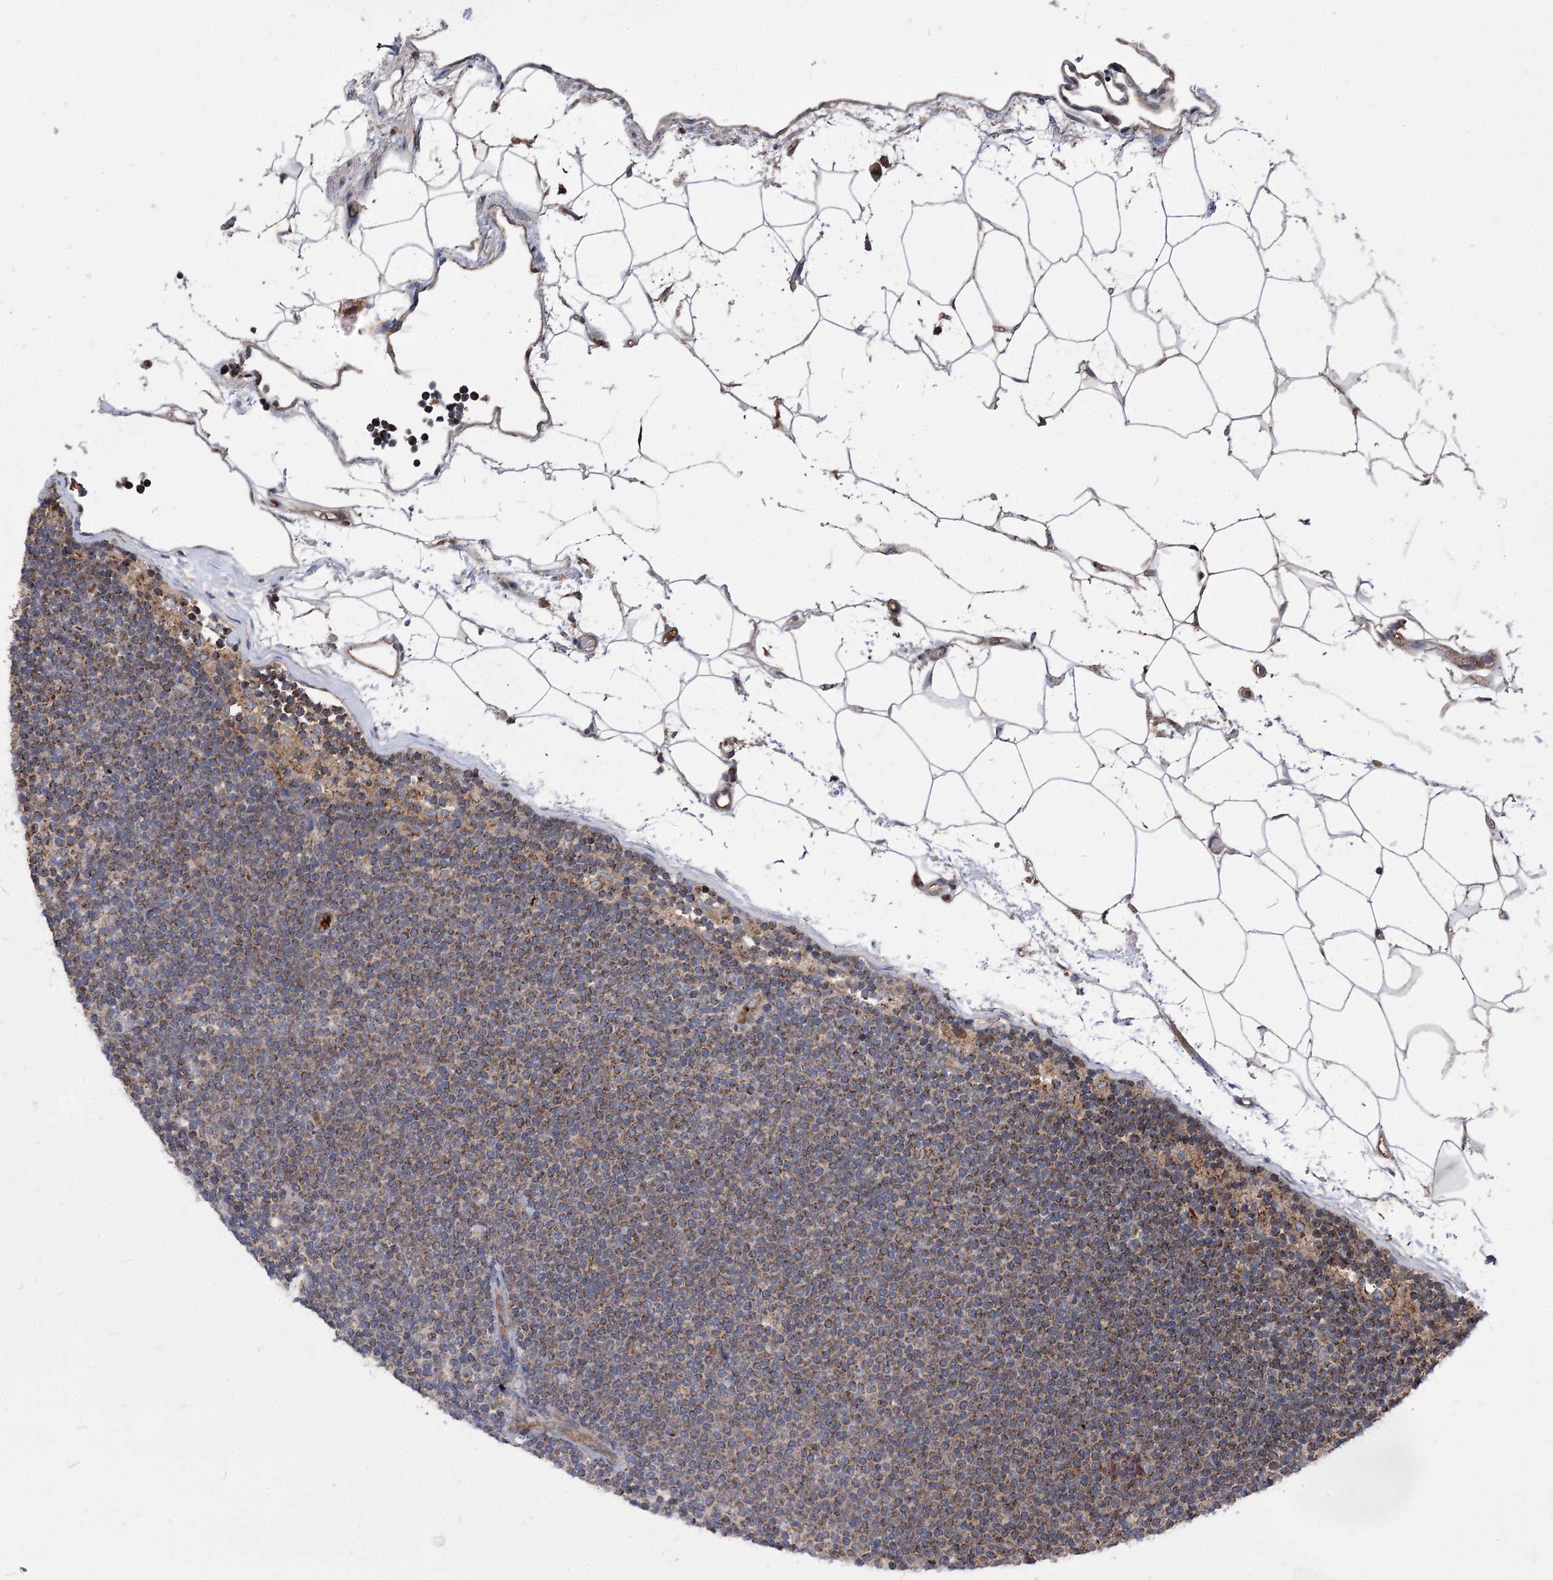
{"staining": {"intensity": "moderate", "quantity": "25%-75%", "location": "cytoplasmic/membranous"}, "tissue": "lymphoma", "cell_type": "Tumor cells", "image_type": "cancer", "snomed": [{"axis": "morphology", "description": "Malignant lymphoma, non-Hodgkin's type, Low grade"}, {"axis": "topography", "description": "Lymph node"}], "caption": "This image demonstrates malignant lymphoma, non-Hodgkin's type (low-grade) stained with immunohistochemistry to label a protein in brown. The cytoplasmic/membranous of tumor cells show moderate positivity for the protein. Nuclei are counter-stained blue.", "gene": "RASSF3", "patient": {"sex": "female", "age": 53}}